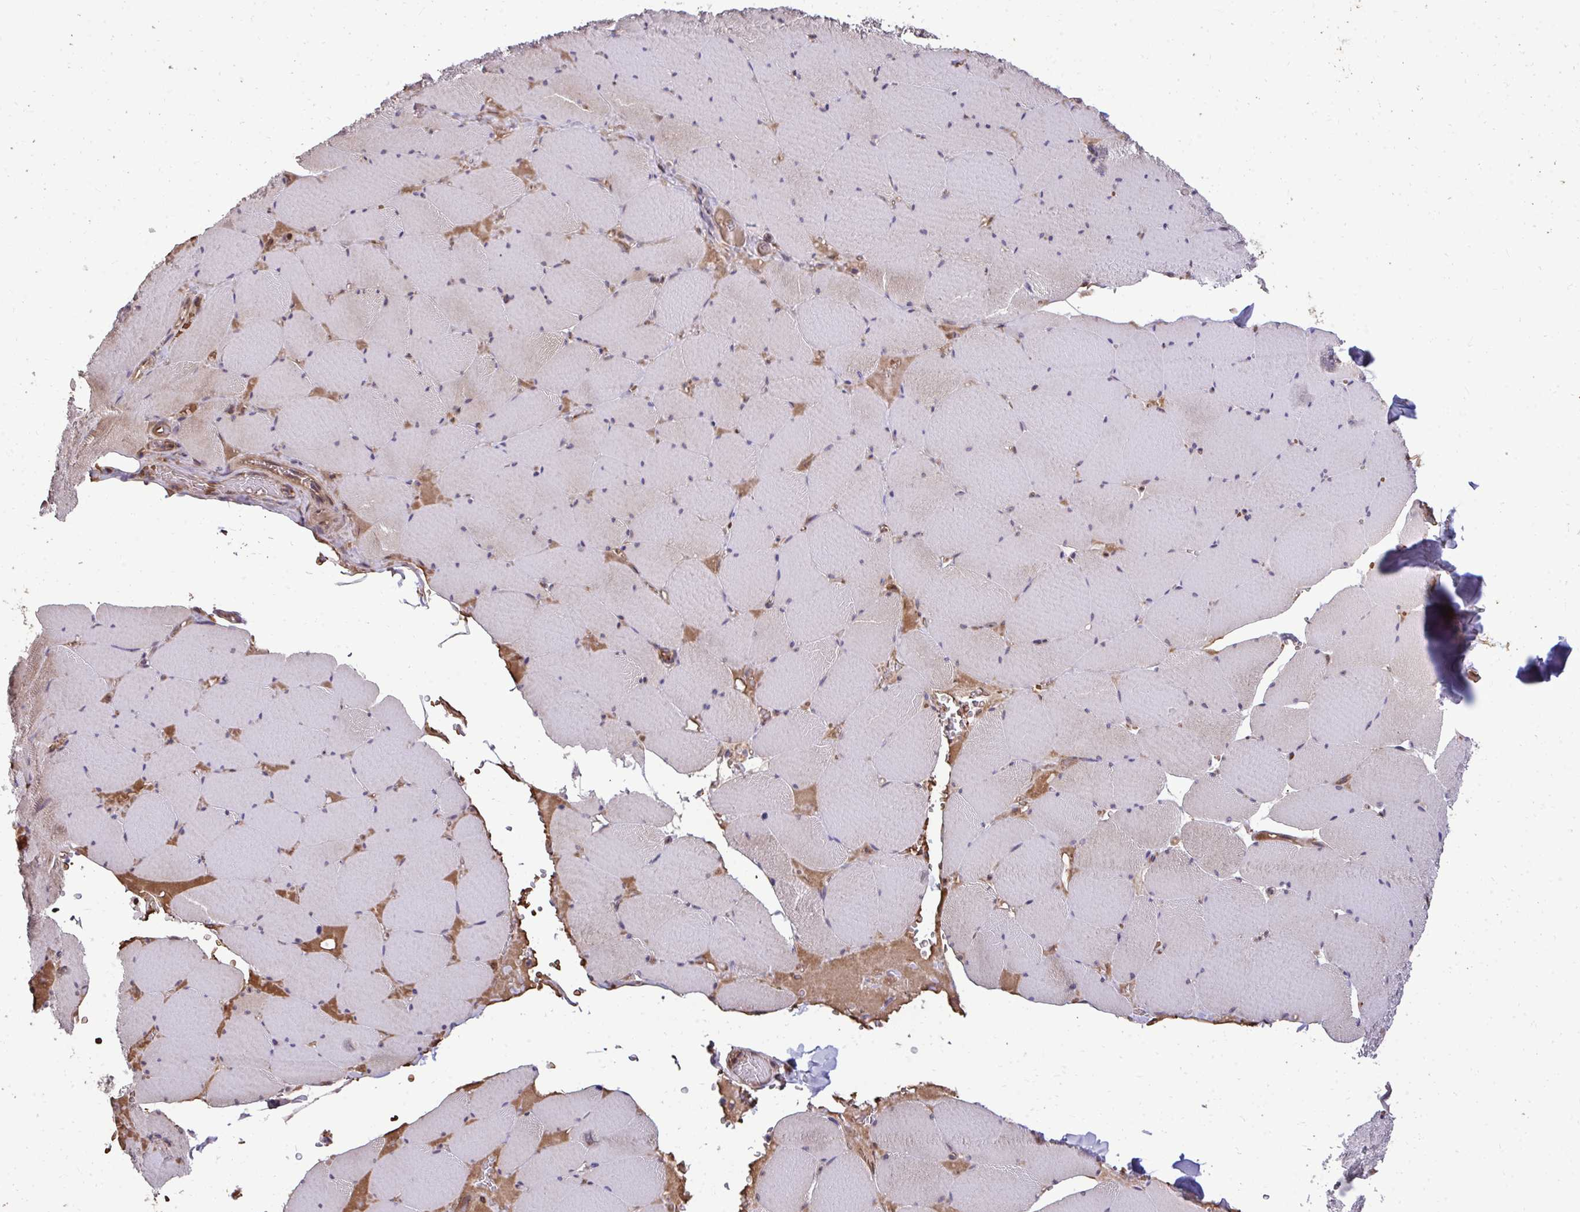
{"staining": {"intensity": "weak", "quantity": "<25%", "location": "cytoplasmic/membranous"}, "tissue": "skeletal muscle", "cell_type": "Myocytes", "image_type": "normal", "snomed": [{"axis": "morphology", "description": "Normal tissue, NOS"}, {"axis": "topography", "description": "Skeletal muscle"}, {"axis": "topography", "description": "Head-Neck"}], "caption": "Immunohistochemistry of unremarkable skeletal muscle demonstrates no expression in myocytes. (Brightfield microscopy of DAB (3,3'-diaminobenzidine) immunohistochemistry at high magnification).", "gene": "FIBCD1", "patient": {"sex": "male", "age": 66}}